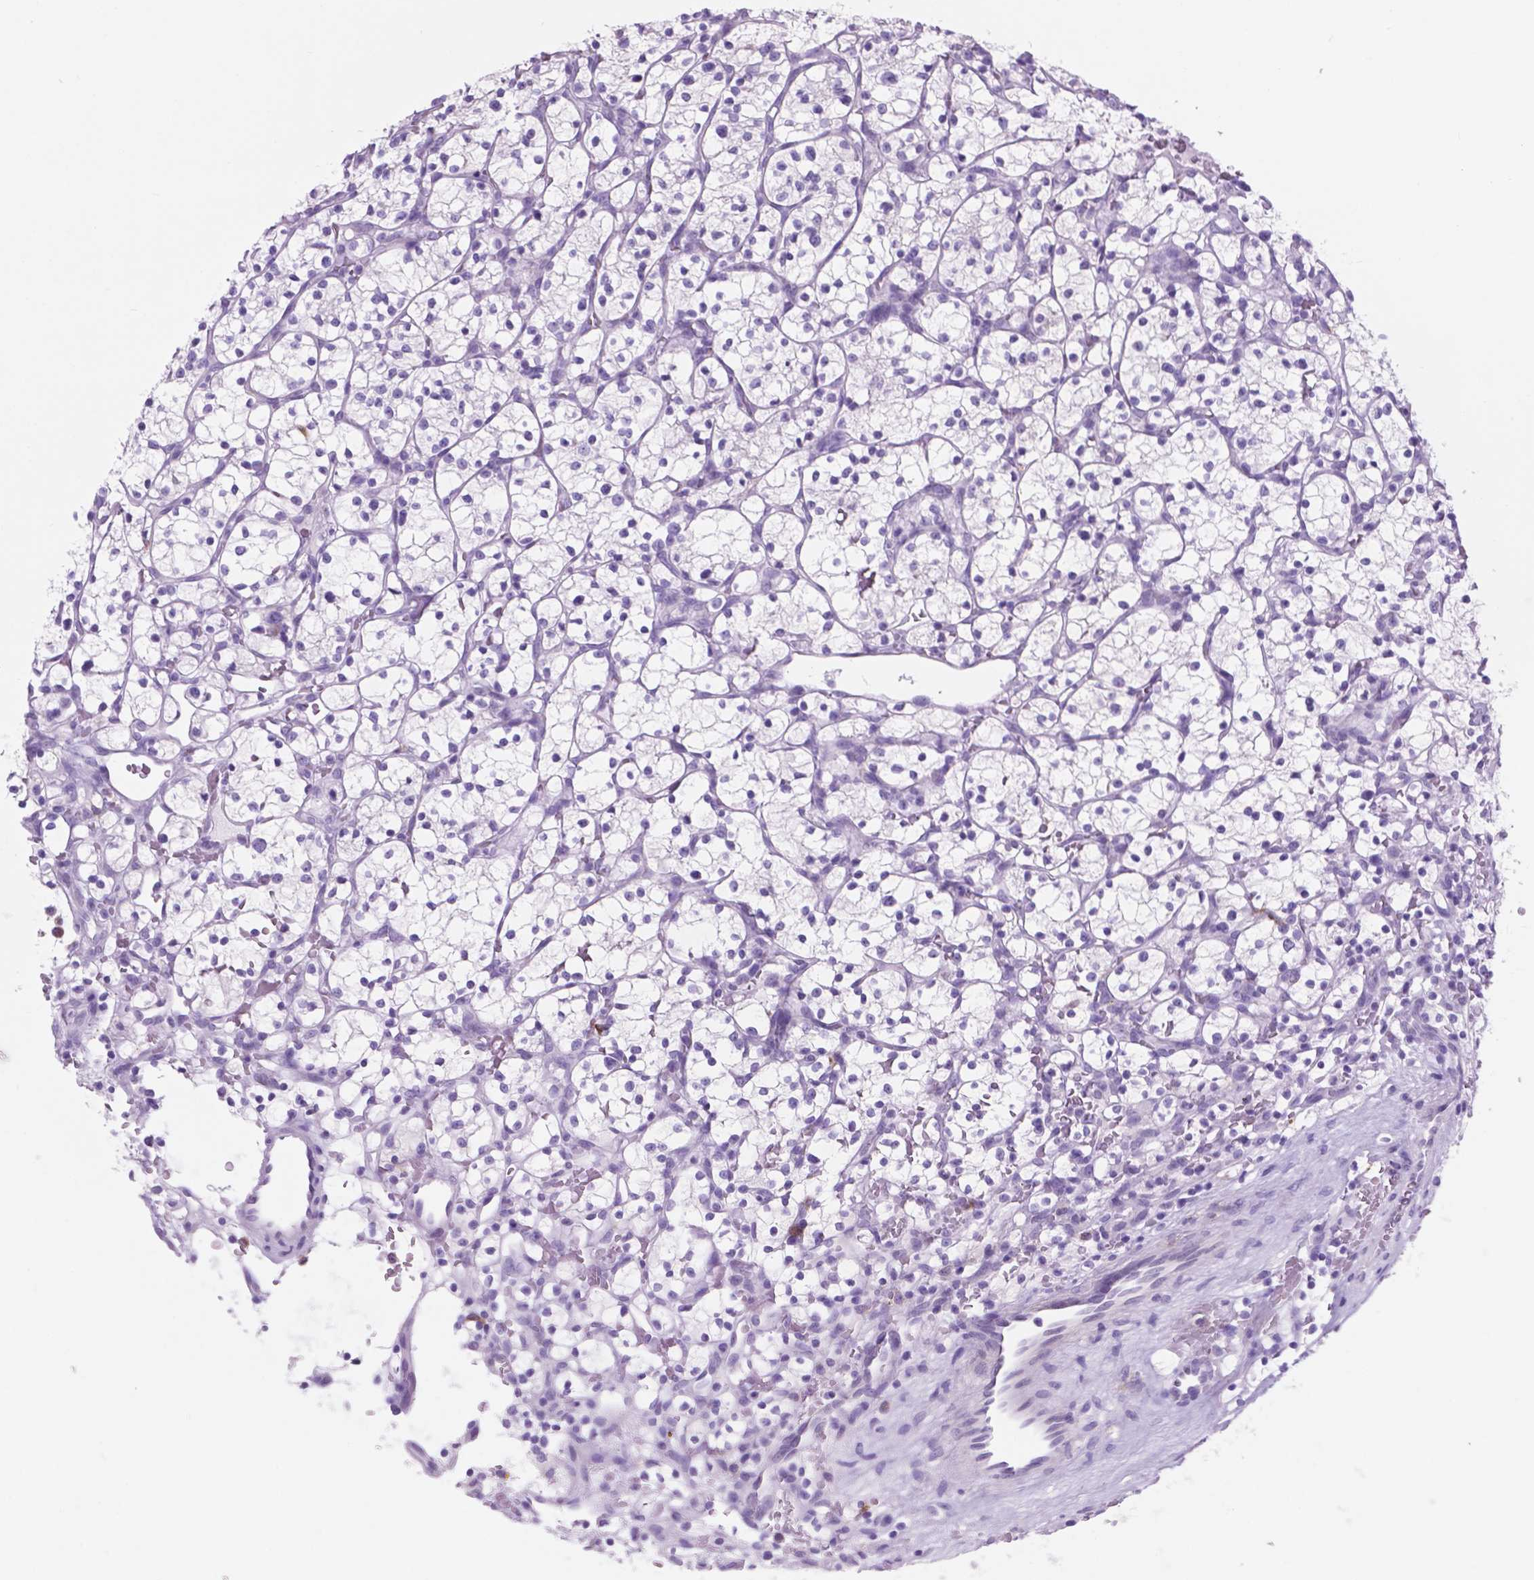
{"staining": {"intensity": "negative", "quantity": "none", "location": "none"}, "tissue": "renal cancer", "cell_type": "Tumor cells", "image_type": "cancer", "snomed": [{"axis": "morphology", "description": "Adenocarcinoma, NOS"}, {"axis": "topography", "description": "Kidney"}], "caption": "An immunohistochemistry photomicrograph of renal adenocarcinoma is shown. There is no staining in tumor cells of renal adenocarcinoma.", "gene": "GRIN2B", "patient": {"sex": "female", "age": 64}}